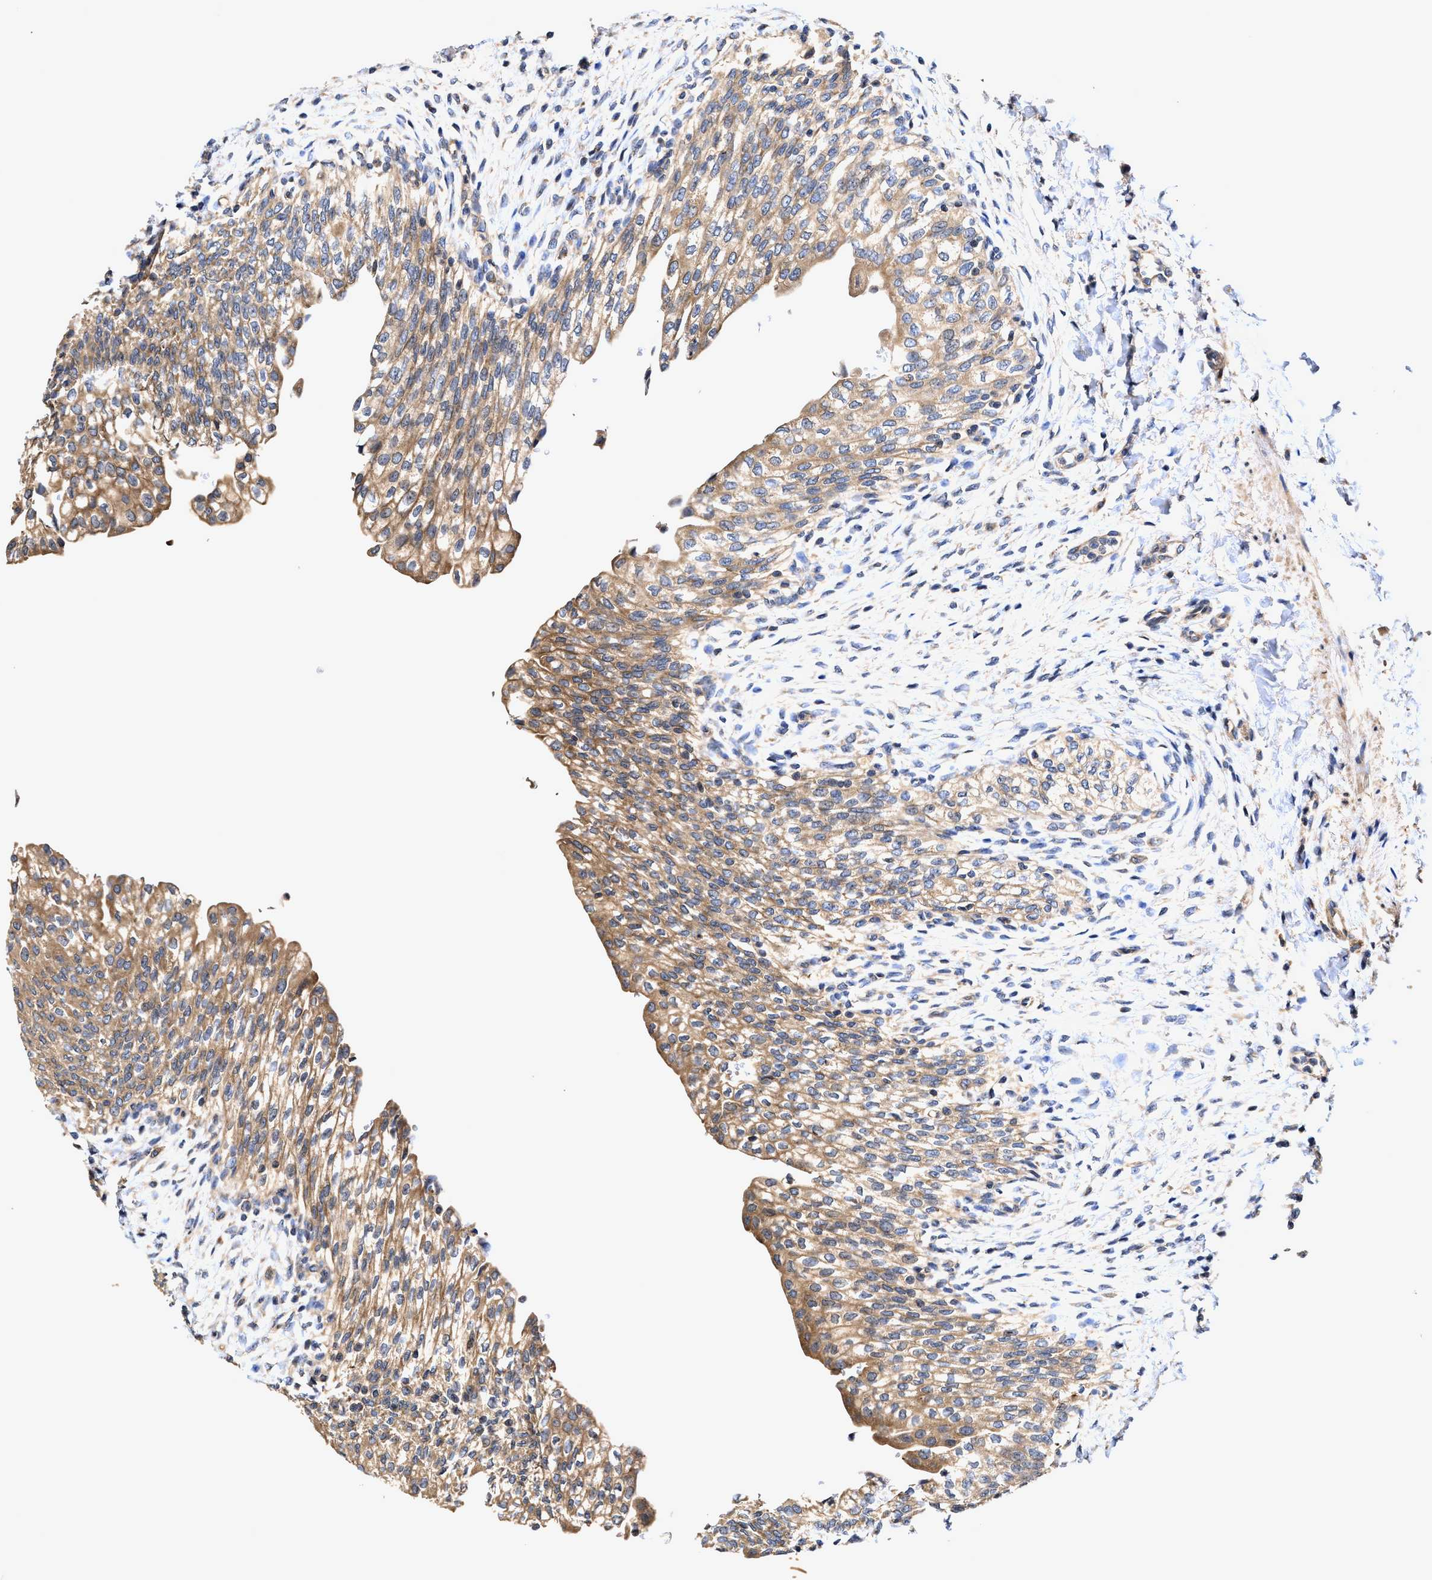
{"staining": {"intensity": "moderate", "quantity": ">75%", "location": "cytoplasmic/membranous"}, "tissue": "urinary bladder", "cell_type": "Urothelial cells", "image_type": "normal", "snomed": [{"axis": "morphology", "description": "Urothelial carcinoma, High grade"}, {"axis": "topography", "description": "Urinary bladder"}], "caption": "DAB (3,3'-diaminobenzidine) immunohistochemical staining of normal human urinary bladder shows moderate cytoplasmic/membranous protein expression in about >75% of urothelial cells. Using DAB (brown) and hematoxylin (blue) stains, captured at high magnification using brightfield microscopy.", "gene": "EFNA4", "patient": {"sex": "male", "age": 46}}